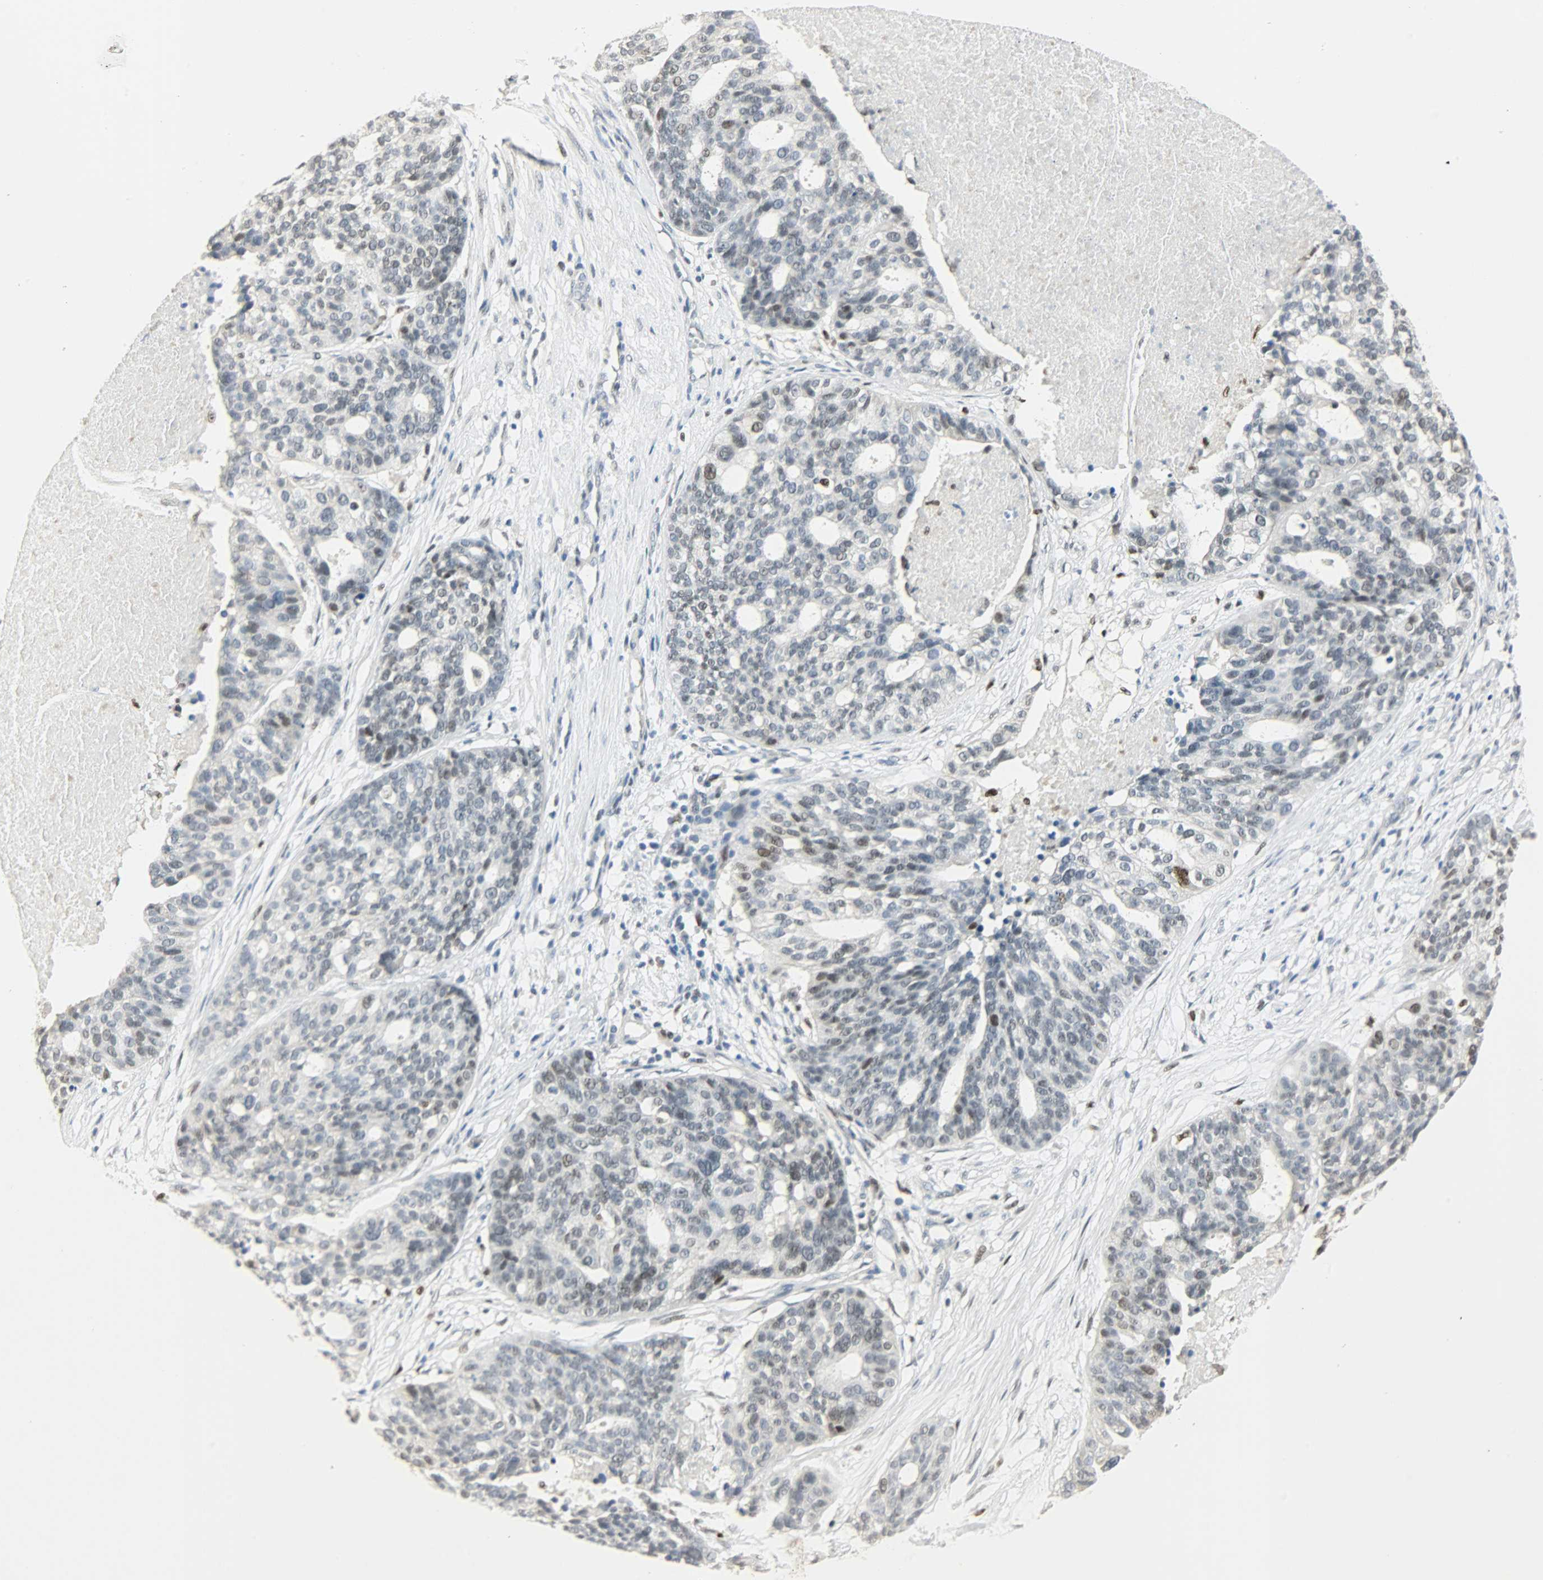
{"staining": {"intensity": "moderate", "quantity": "25%-75%", "location": "nuclear"}, "tissue": "ovarian cancer", "cell_type": "Tumor cells", "image_type": "cancer", "snomed": [{"axis": "morphology", "description": "Cystadenocarcinoma, serous, NOS"}, {"axis": "topography", "description": "Ovary"}], "caption": "Ovarian cancer stained with a brown dye demonstrates moderate nuclear positive staining in approximately 25%-75% of tumor cells.", "gene": "PPARG", "patient": {"sex": "female", "age": 59}}